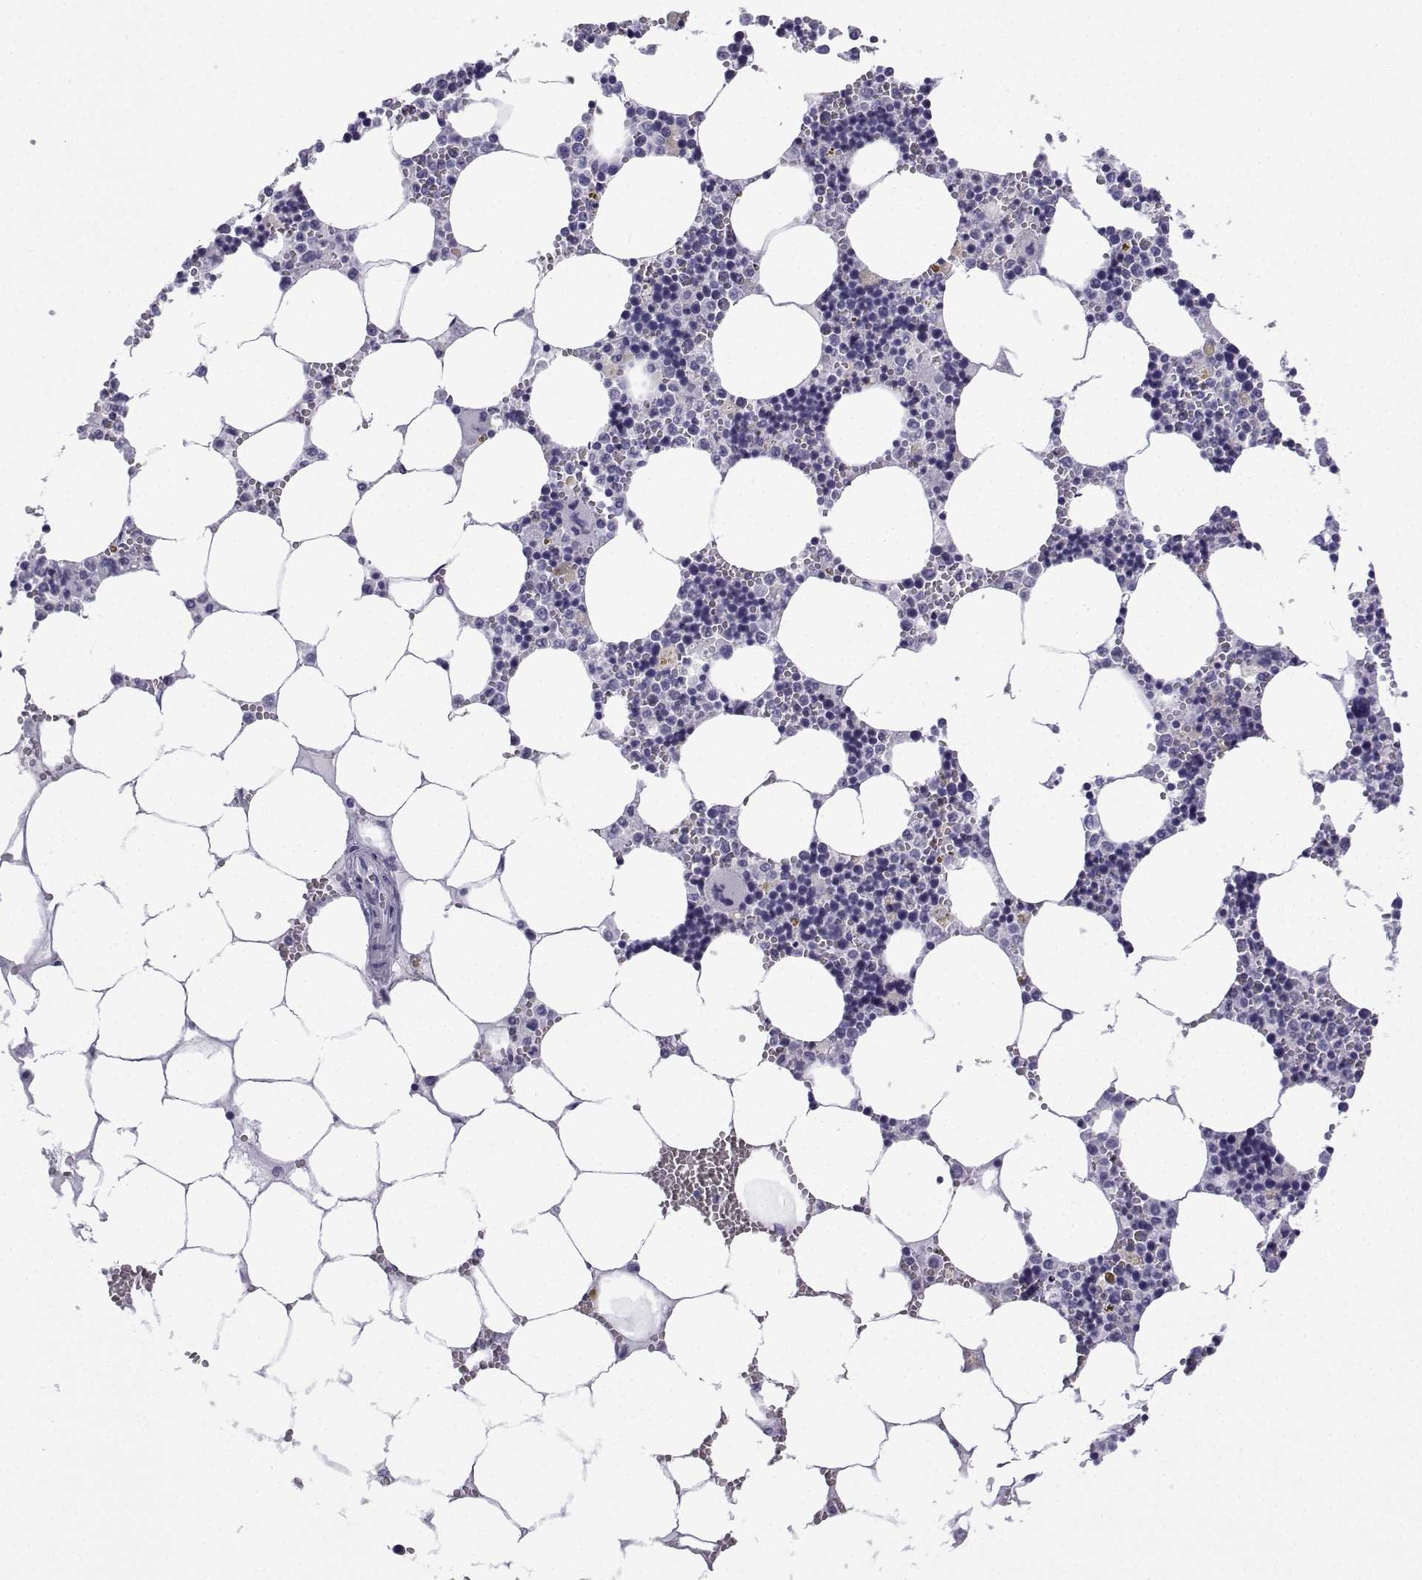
{"staining": {"intensity": "negative", "quantity": "none", "location": "none"}, "tissue": "bone marrow", "cell_type": "Hematopoietic cells", "image_type": "normal", "snomed": [{"axis": "morphology", "description": "Normal tissue, NOS"}, {"axis": "topography", "description": "Bone marrow"}], "caption": "The photomicrograph displays no significant staining in hematopoietic cells of bone marrow.", "gene": "TRIM46", "patient": {"sex": "male", "age": 54}}